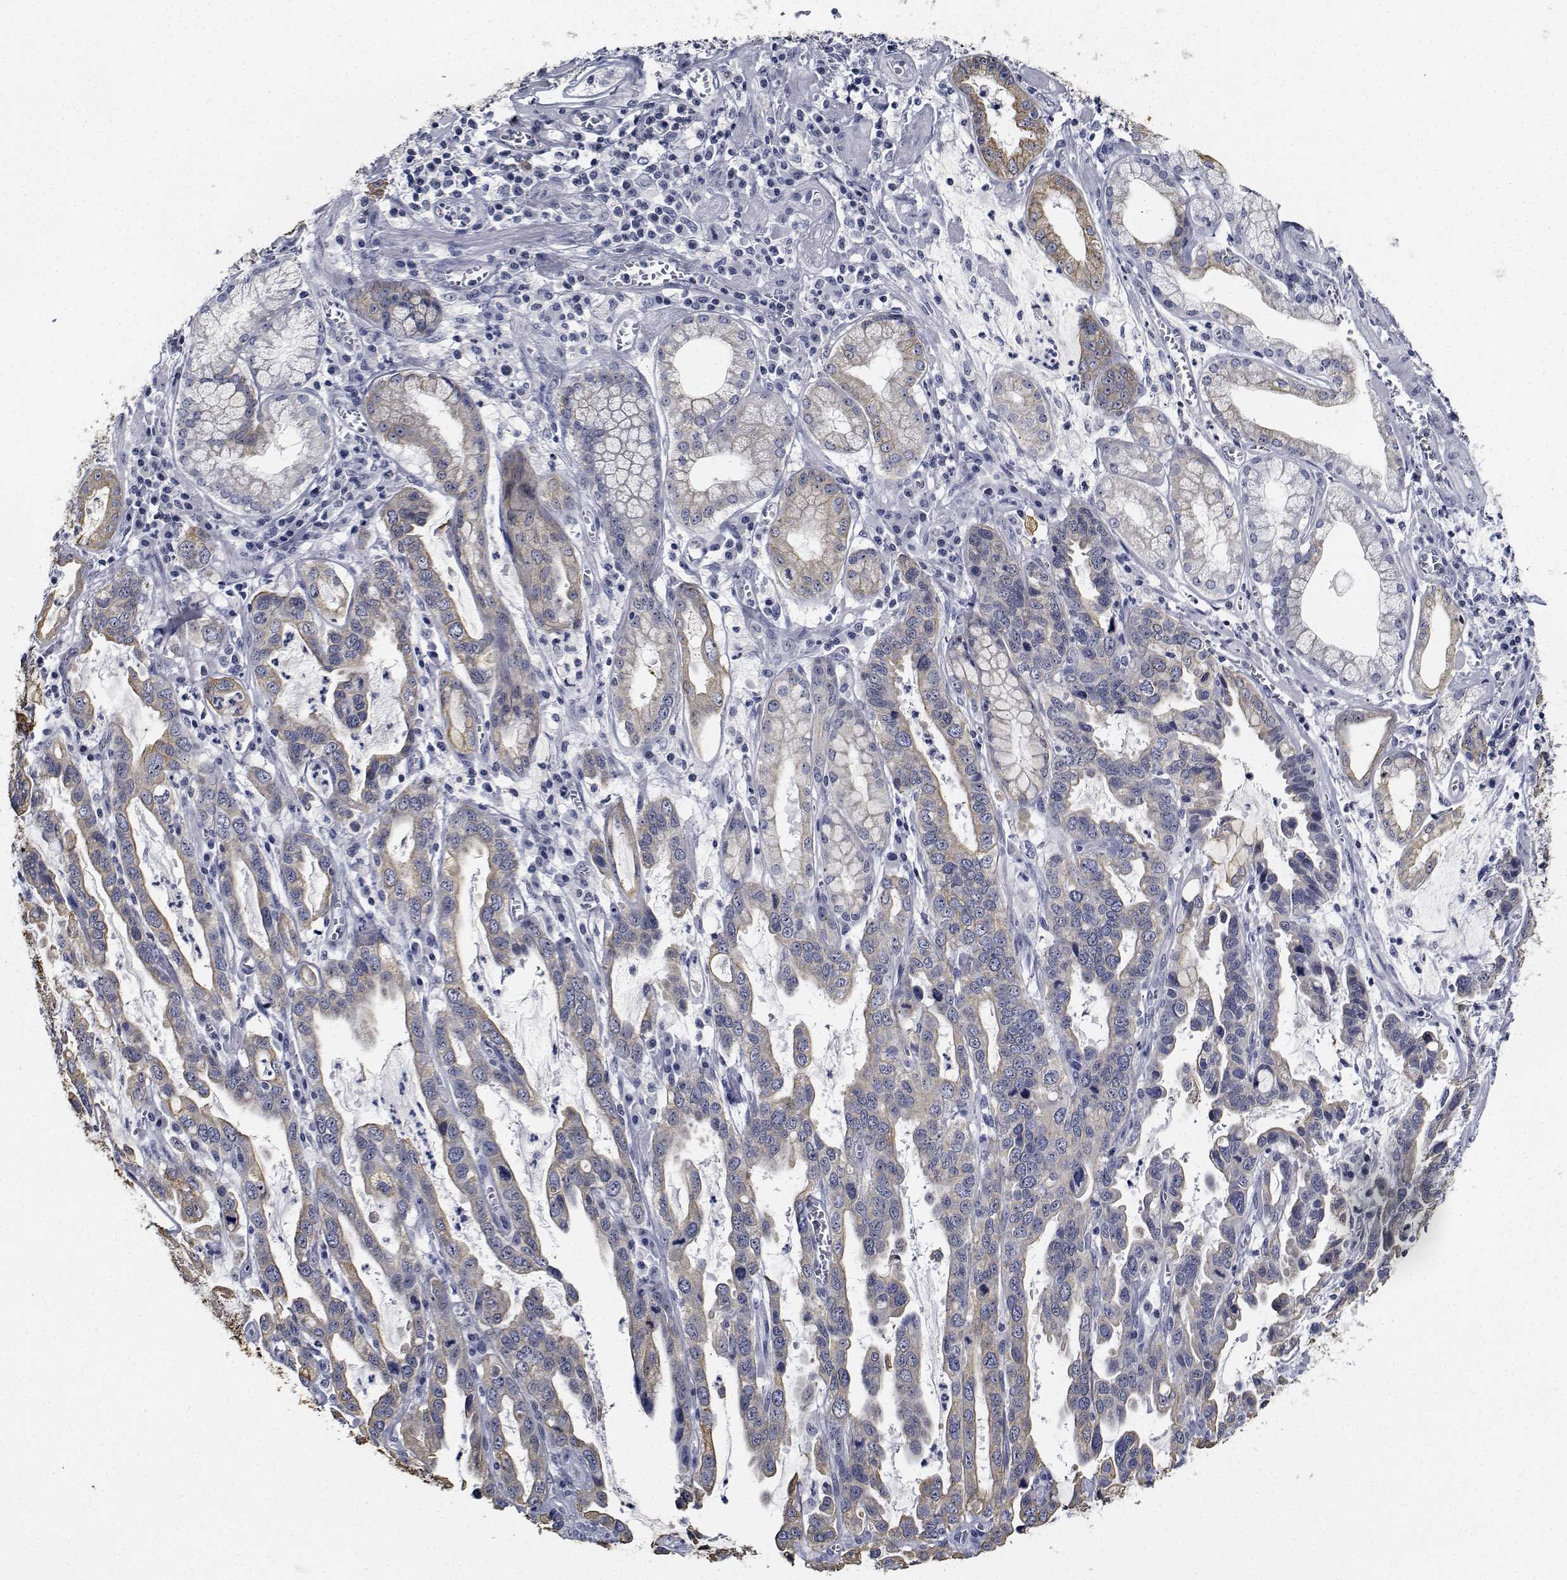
{"staining": {"intensity": "weak", "quantity": "<25%", "location": "cytoplasmic/membranous"}, "tissue": "stomach cancer", "cell_type": "Tumor cells", "image_type": "cancer", "snomed": [{"axis": "morphology", "description": "Adenocarcinoma, NOS"}, {"axis": "topography", "description": "Stomach, lower"}], "caption": "Human adenocarcinoma (stomach) stained for a protein using immunohistochemistry demonstrates no expression in tumor cells.", "gene": "NVL", "patient": {"sex": "female", "age": 76}}